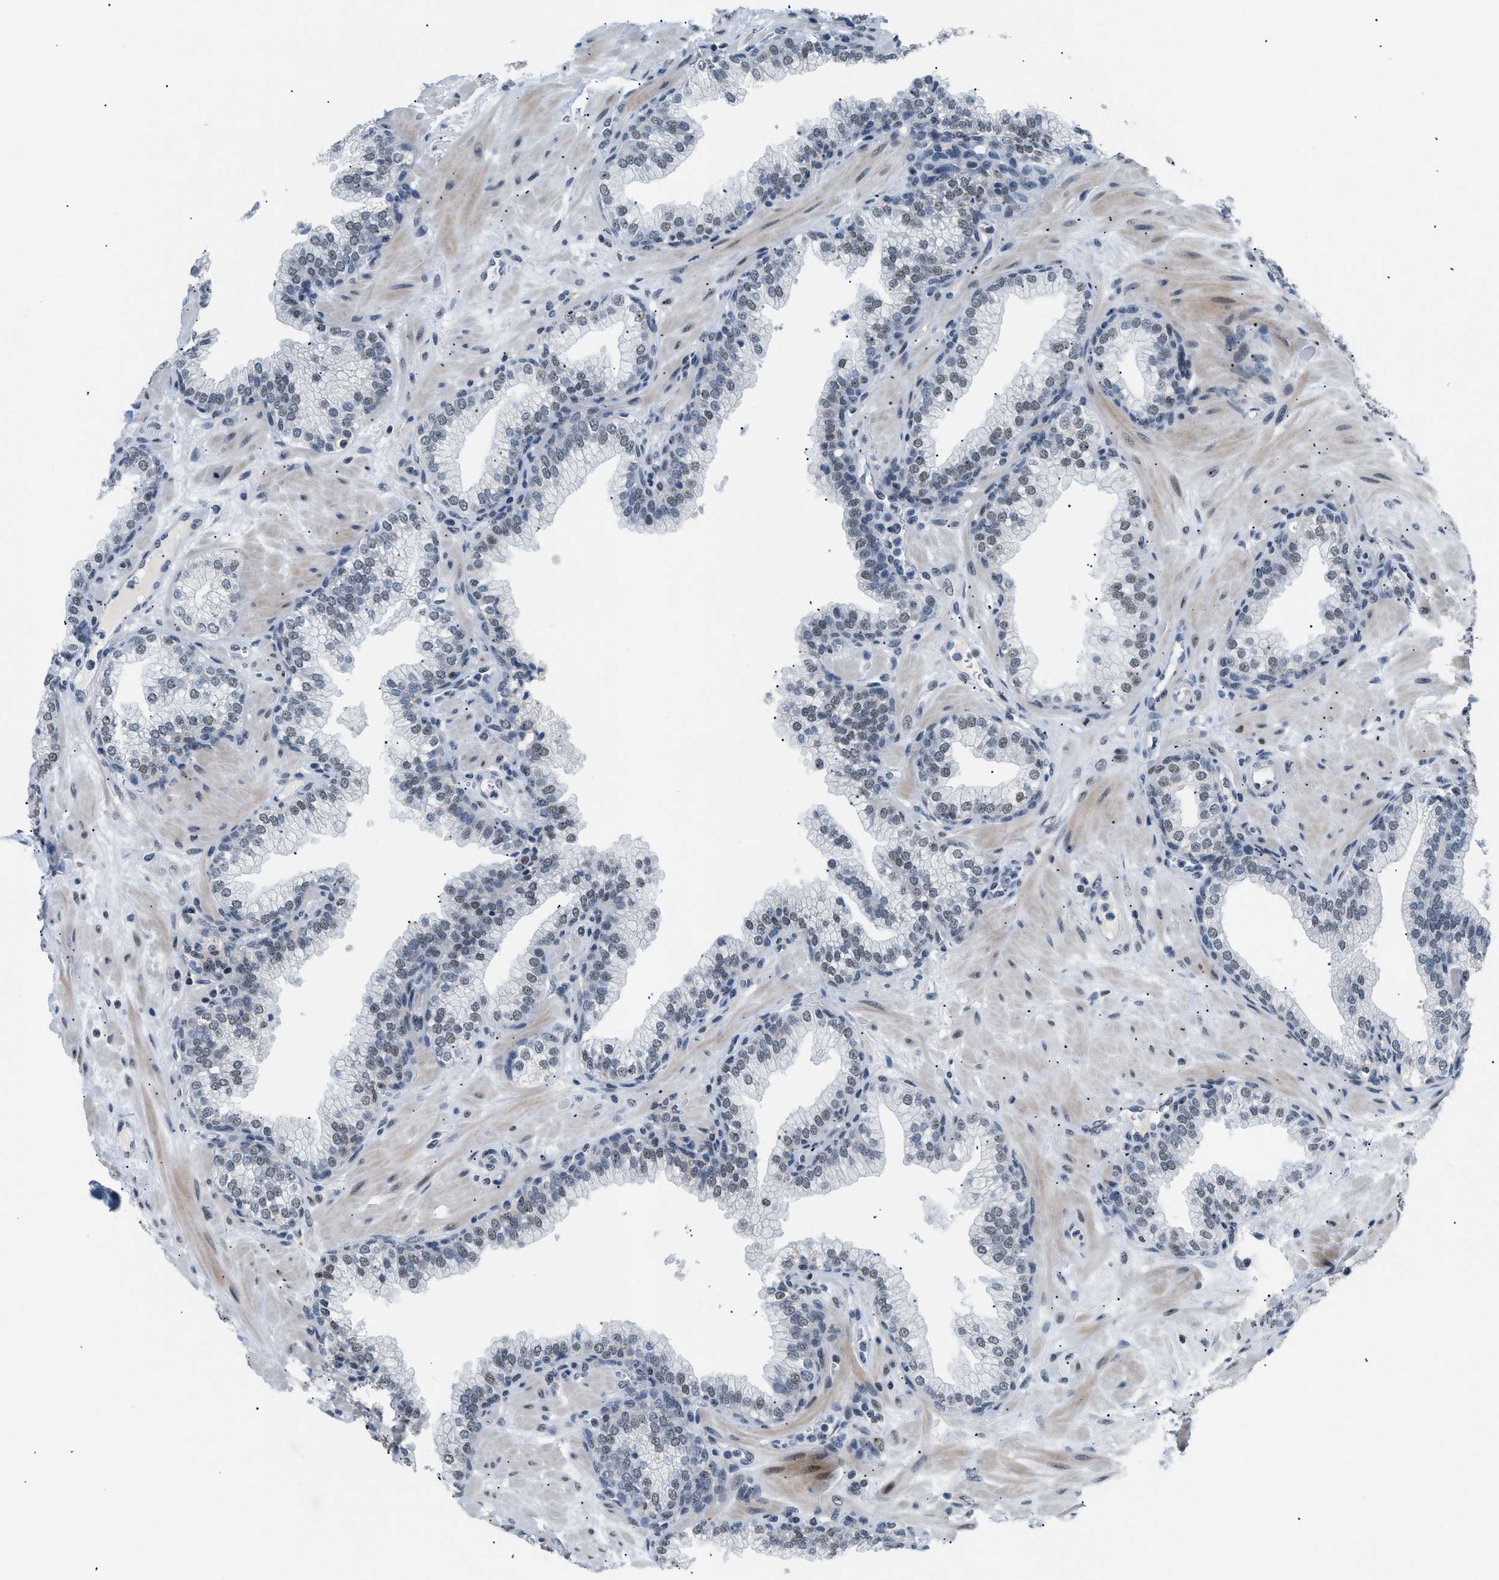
{"staining": {"intensity": "weak", "quantity": "<25%", "location": "nuclear"}, "tissue": "prostate", "cell_type": "Glandular cells", "image_type": "normal", "snomed": [{"axis": "morphology", "description": "Normal tissue, NOS"}, {"axis": "morphology", "description": "Urothelial carcinoma, Low grade"}, {"axis": "topography", "description": "Urinary bladder"}, {"axis": "topography", "description": "Prostate"}], "caption": "IHC of benign prostate demonstrates no staining in glandular cells.", "gene": "KCNC3", "patient": {"sex": "male", "age": 60}}